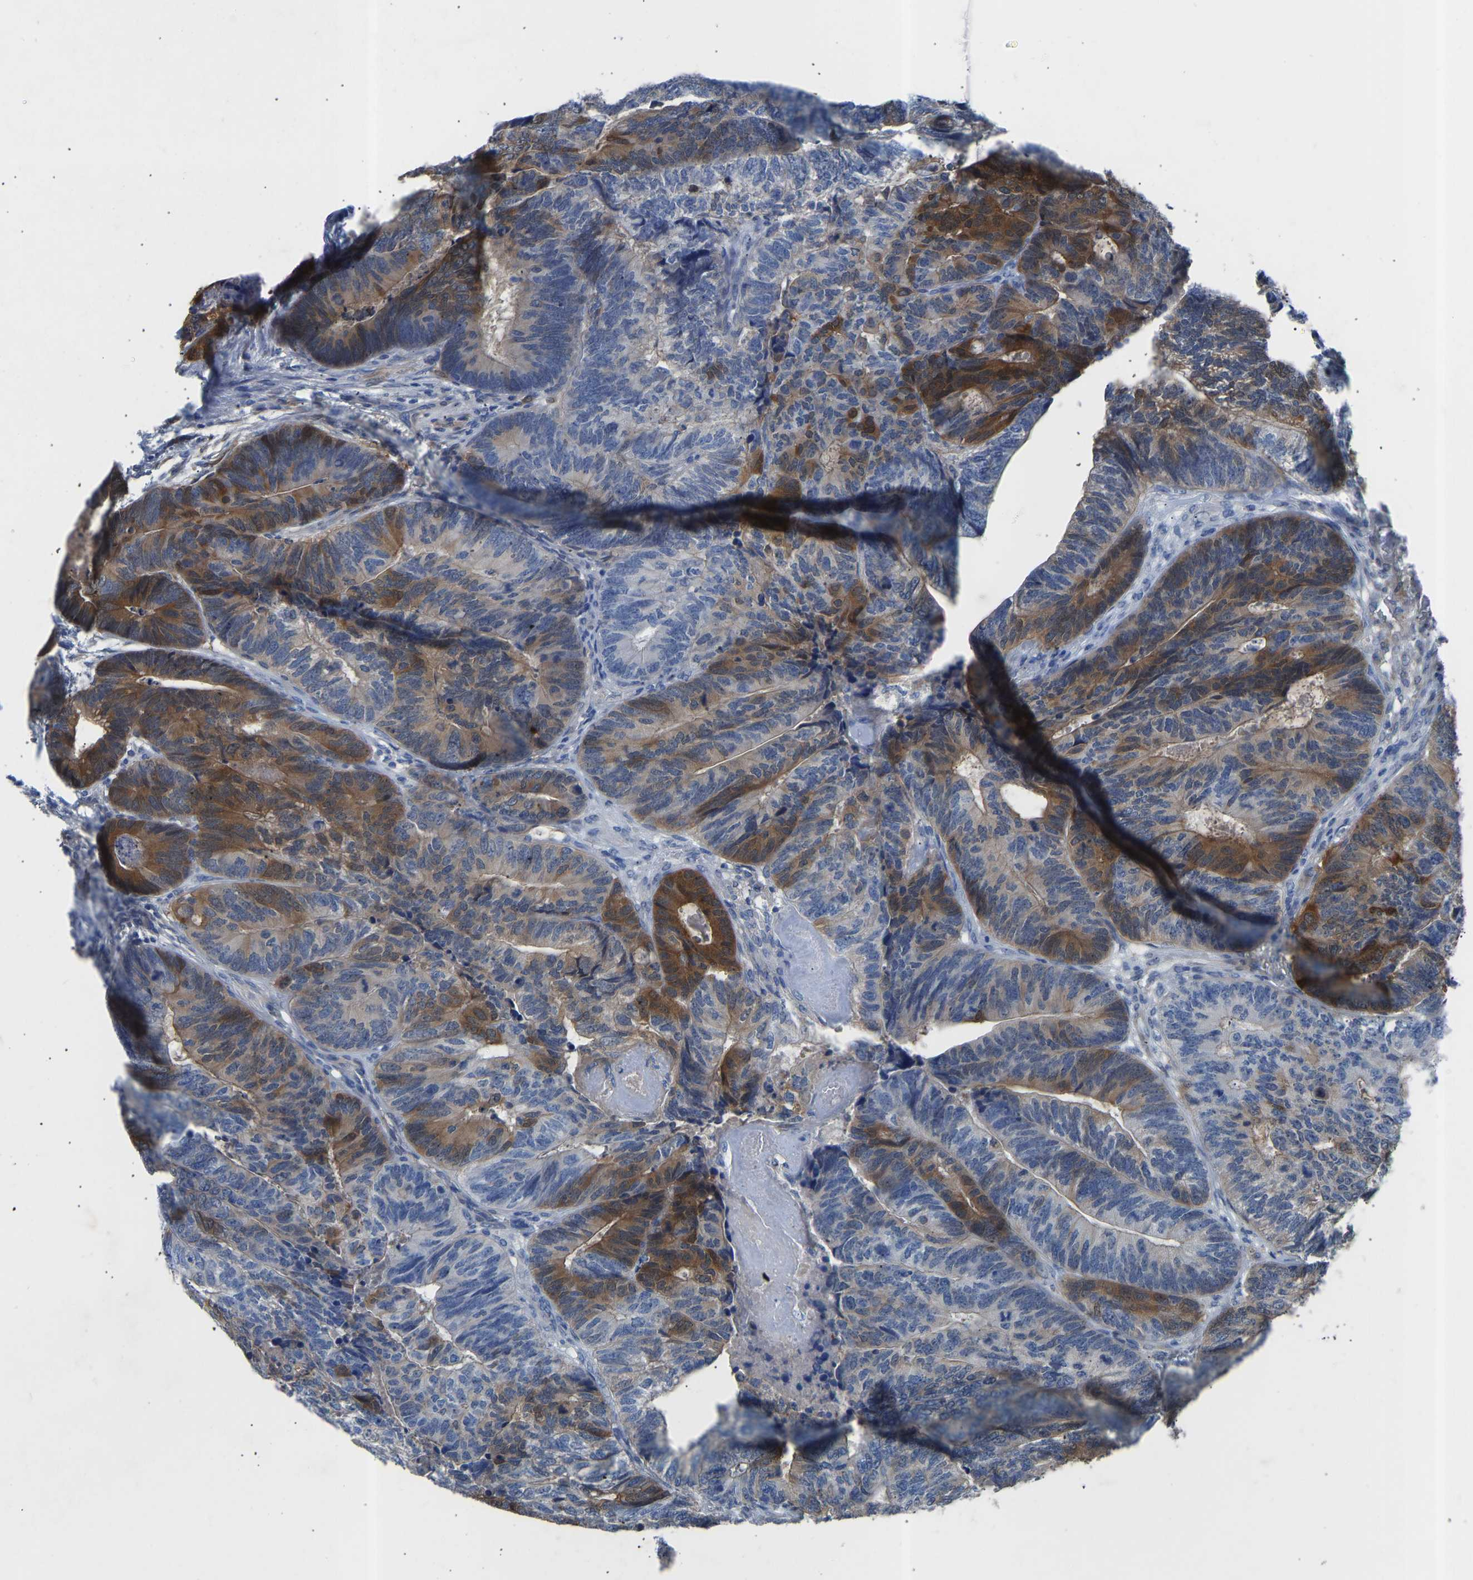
{"staining": {"intensity": "moderate", "quantity": "25%-75%", "location": "cytoplasmic/membranous"}, "tissue": "colorectal cancer", "cell_type": "Tumor cells", "image_type": "cancer", "snomed": [{"axis": "morphology", "description": "Adenocarcinoma, NOS"}, {"axis": "topography", "description": "Colon"}], "caption": "High-magnification brightfield microscopy of colorectal cancer stained with DAB (brown) and counterstained with hematoxylin (blue). tumor cells exhibit moderate cytoplasmic/membranous expression is present in approximately25%-75% of cells. (brown staining indicates protein expression, while blue staining denotes nuclei).", "gene": "RBP1", "patient": {"sex": "female", "age": 67}}